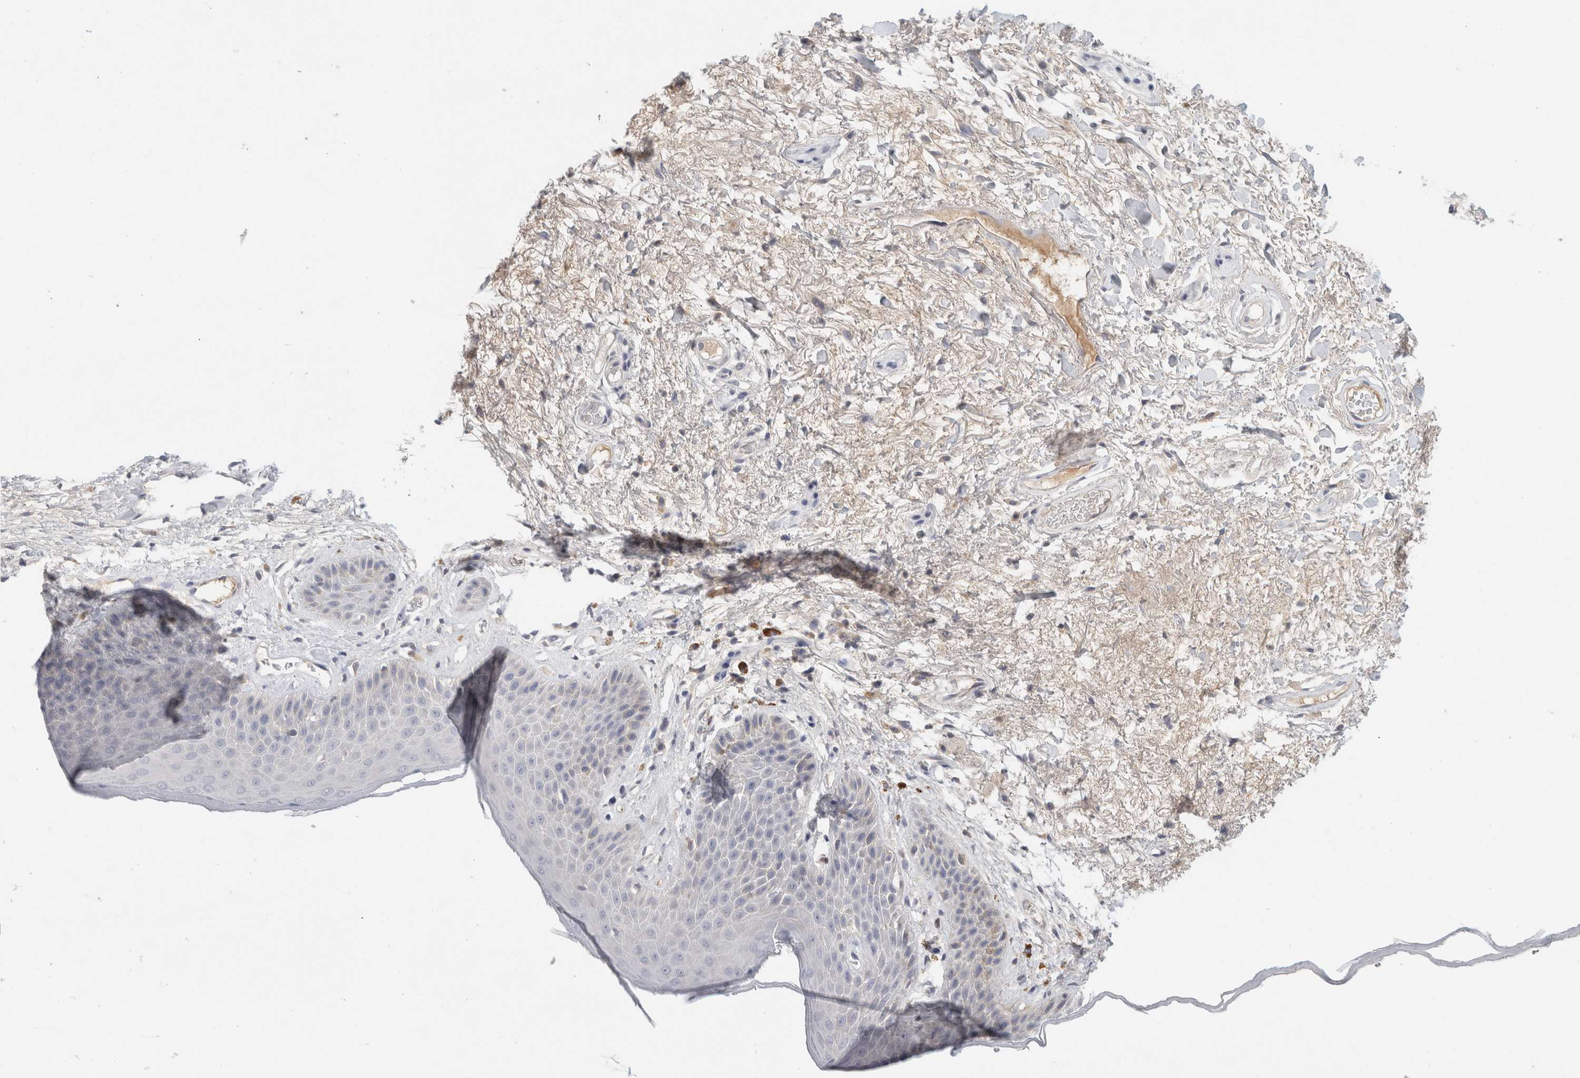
{"staining": {"intensity": "negative", "quantity": "none", "location": "none"}, "tissue": "skin", "cell_type": "Epidermal cells", "image_type": "normal", "snomed": [{"axis": "morphology", "description": "Normal tissue, NOS"}, {"axis": "topography", "description": "Anal"}], "caption": "Protein analysis of benign skin exhibits no significant positivity in epidermal cells.", "gene": "STK31", "patient": {"sex": "male", "age": 74}}